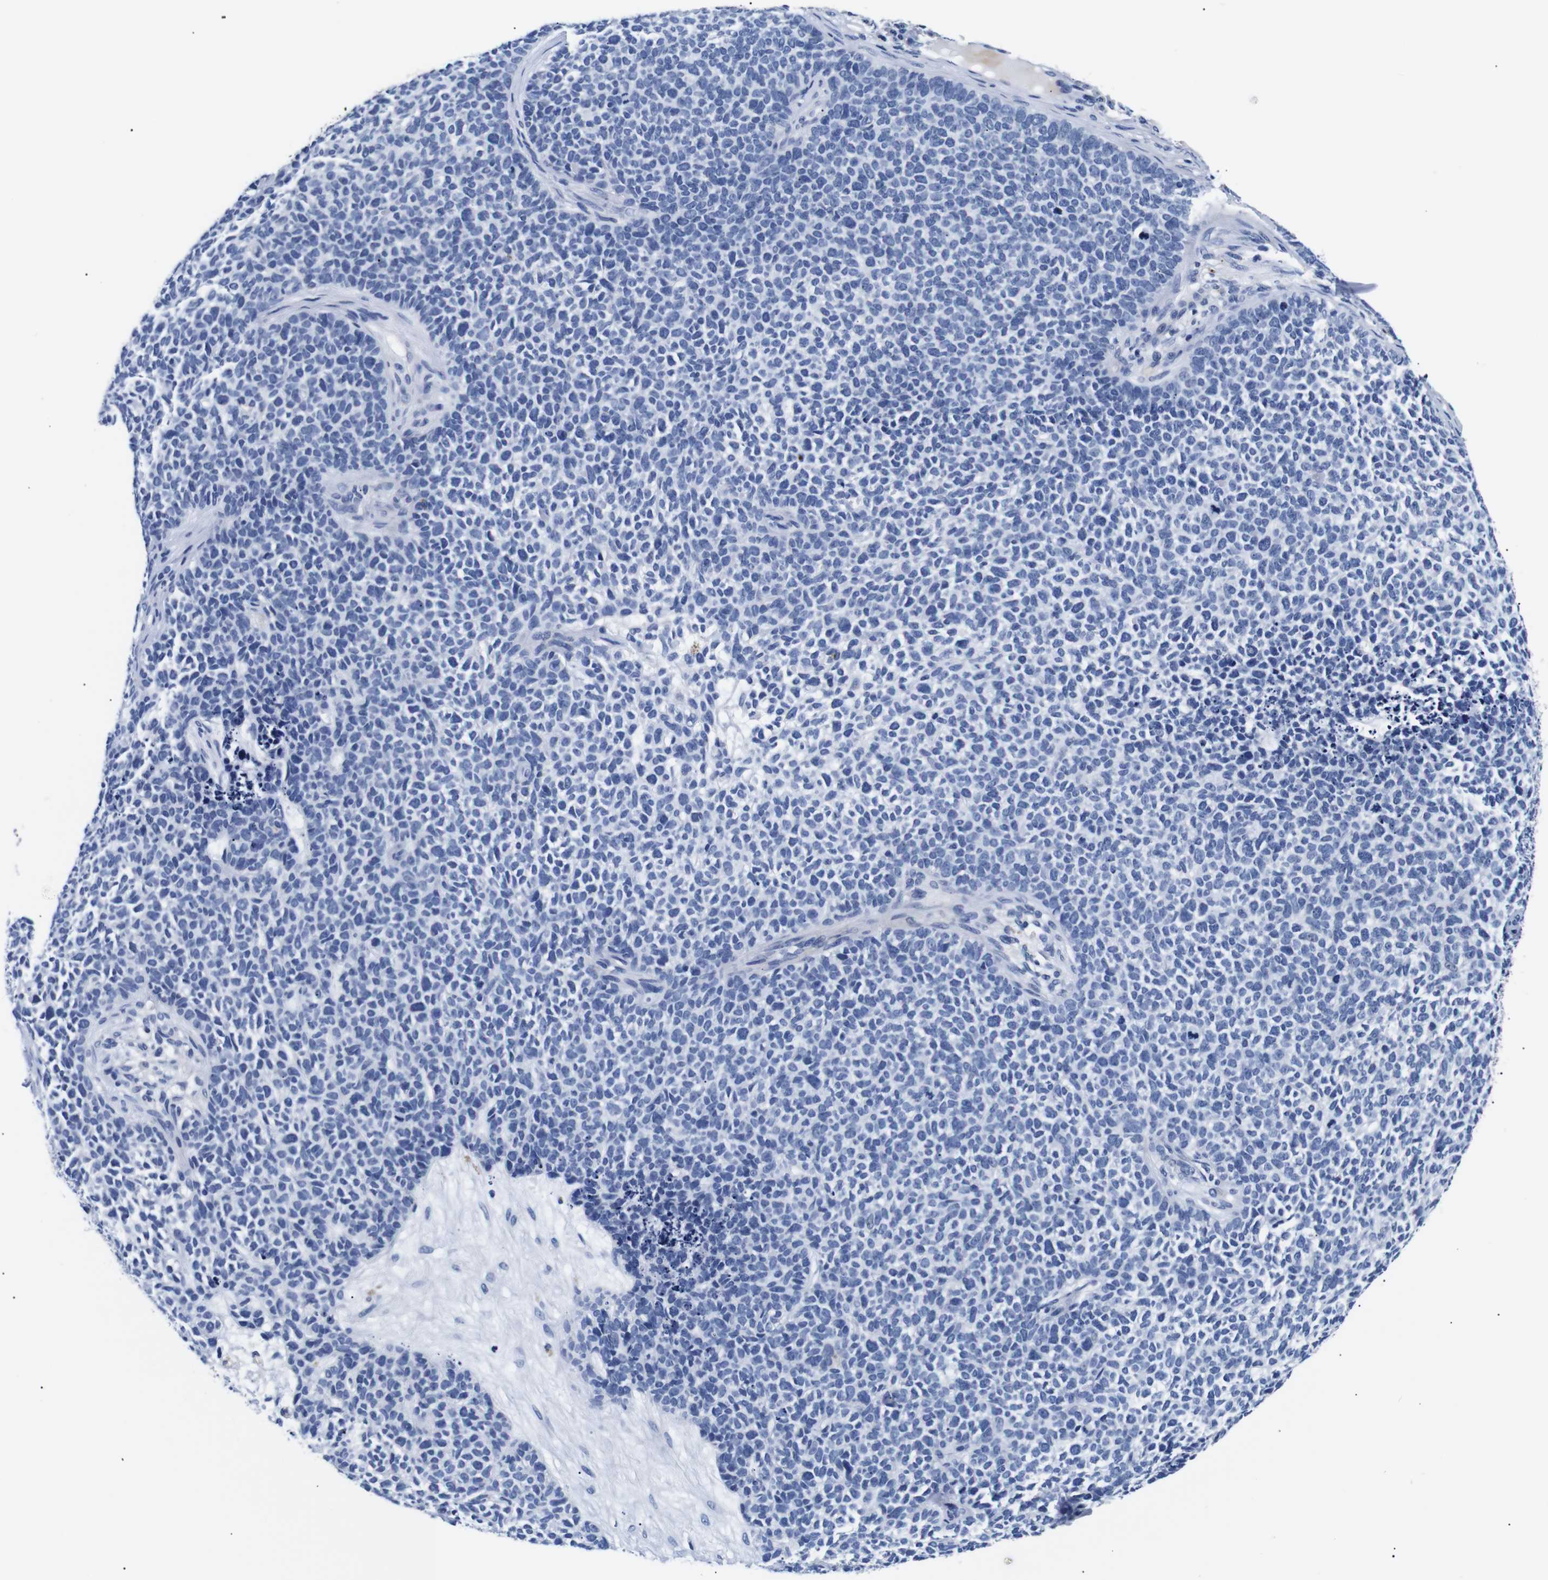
{"staining": {"intensity": "negative", "quantity": "none", "location": "none"}, "tissue": "skin cancer", "cell_type": "Tumor cells", "image_type": "cancer", "snomed": [{"axis": "morphology", "description": "Basal cell carcinoma"}, {"axis": "topography", "description": "Skin"}], "caption": "IHC micrograph of neoplastic tissue: skin cancer stained with DAB shows no significant protein positivity in tumor cells.", "gene": "GAP43", "patient": {"sex": "female", "age": 84}}